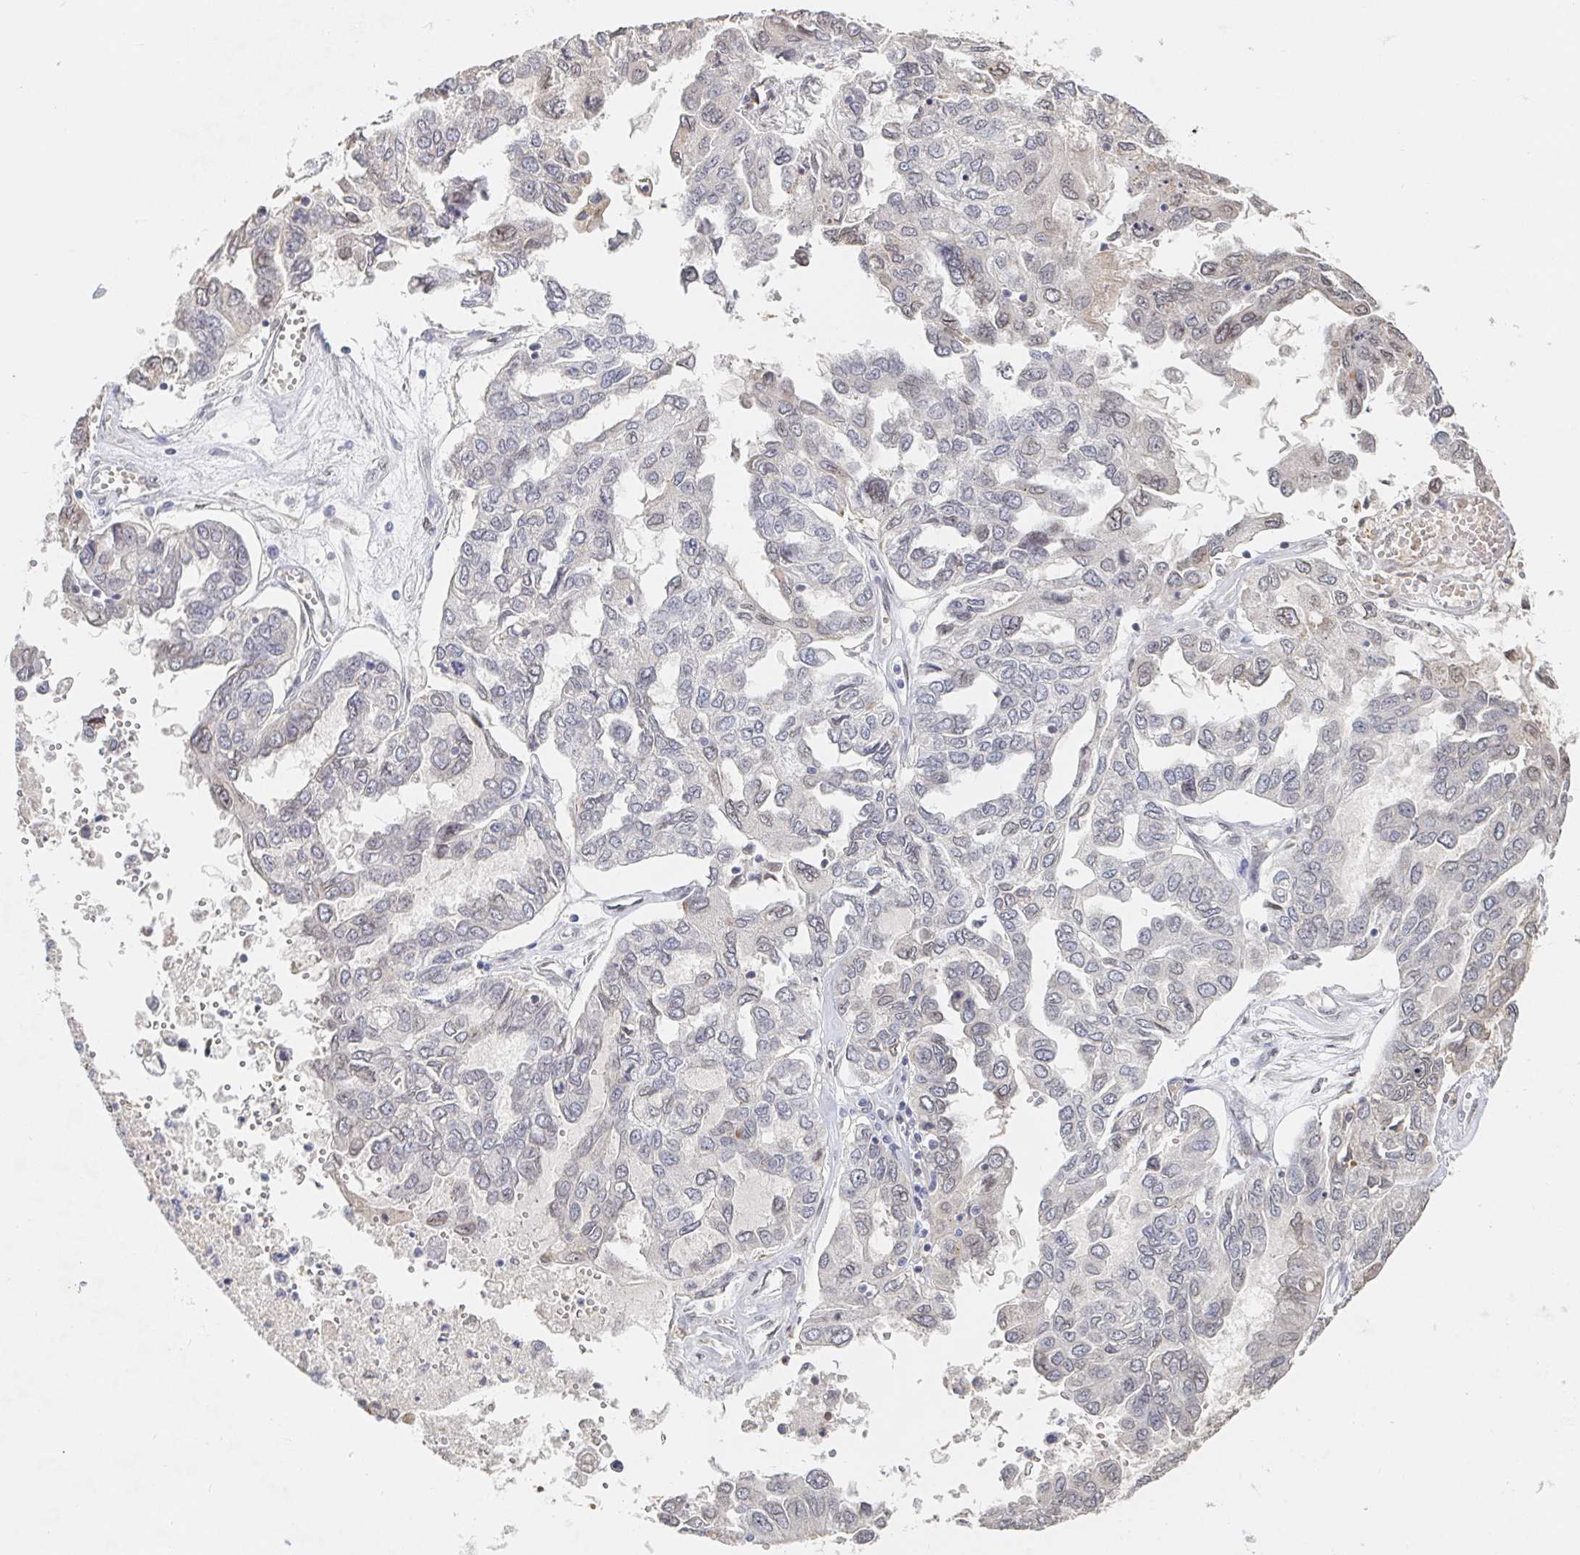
{"staining": {"intensity": "negative", "quantity": "none", "location": "none"}, "tissue": "ovarian cancer", "cell_type": "Tumor cells", "image_type": "cancer", "snomed": [{"axis": "morphology", "description": "Cystadenocarcinoma, serous, NOS"}, {"axis": "topography", "description": "Ovary"}], "caption": "Tumor cells are negative for protein expression in human ovarian cancer.", "gene": "CHD2", "patient": {"sex": "female", "age": 53}}